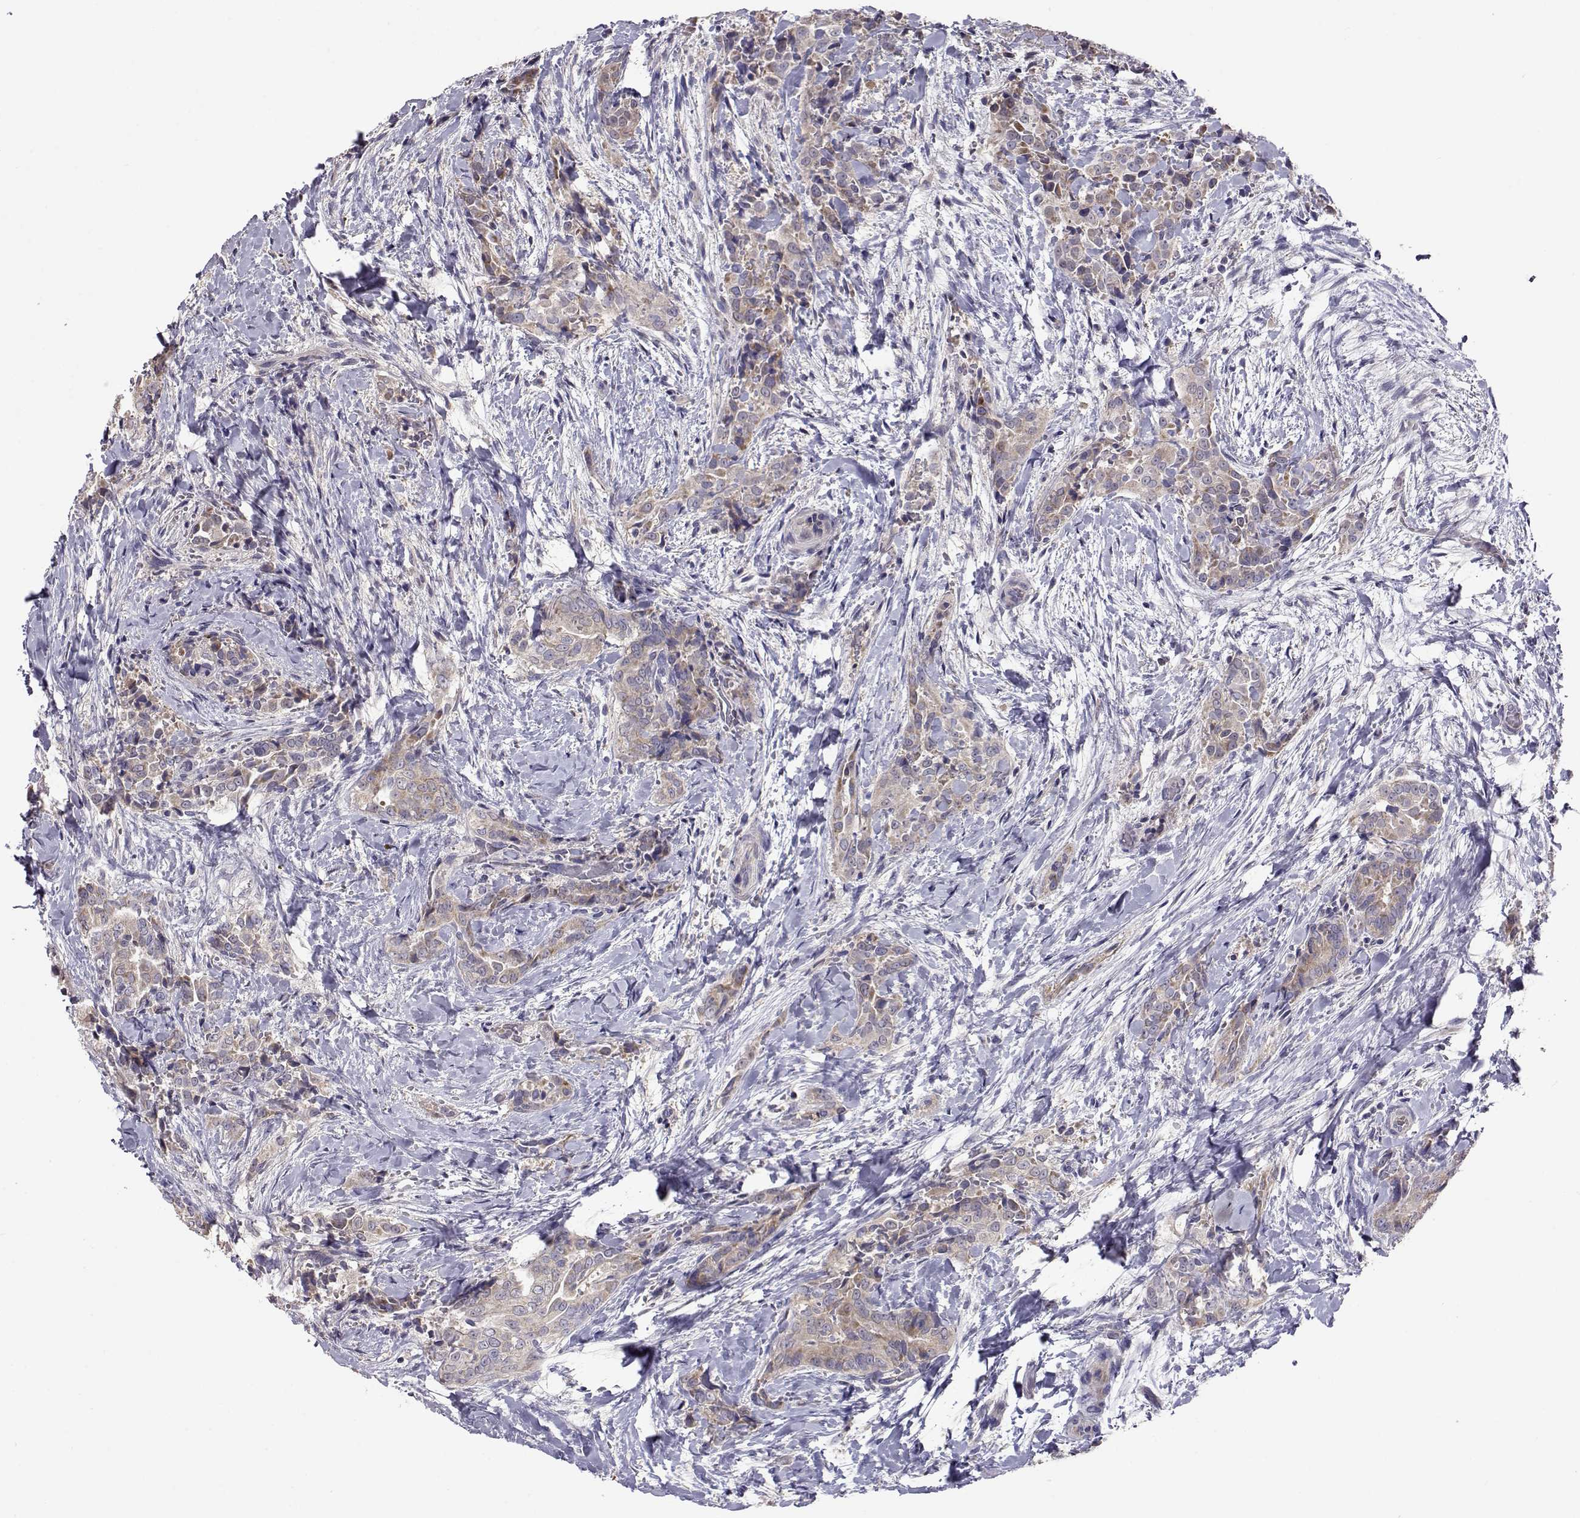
{"staining": {"intensity": "weak", "quantity": "25%-75%", "location": "cytoplasmic/membranous"}, "tissue": "thyroid cancer", "cell_type": "Tumor cells", "image_type": "cancer", "snomed": [{"axis": "morphology", "description": "Papillary adenocarcinoma, NOS"}, {"axis": "topography", "description": "Thyroid gland"}], "caption": "Weak cytoplasmic/membranous positivity for a protein is appreciated in approximately 25%-75% of tumor cells of thyroid papillary adenocarcinoma using IHC.", "gene": "NCAM2", "patient": {"sex": "male", "age": 61}}